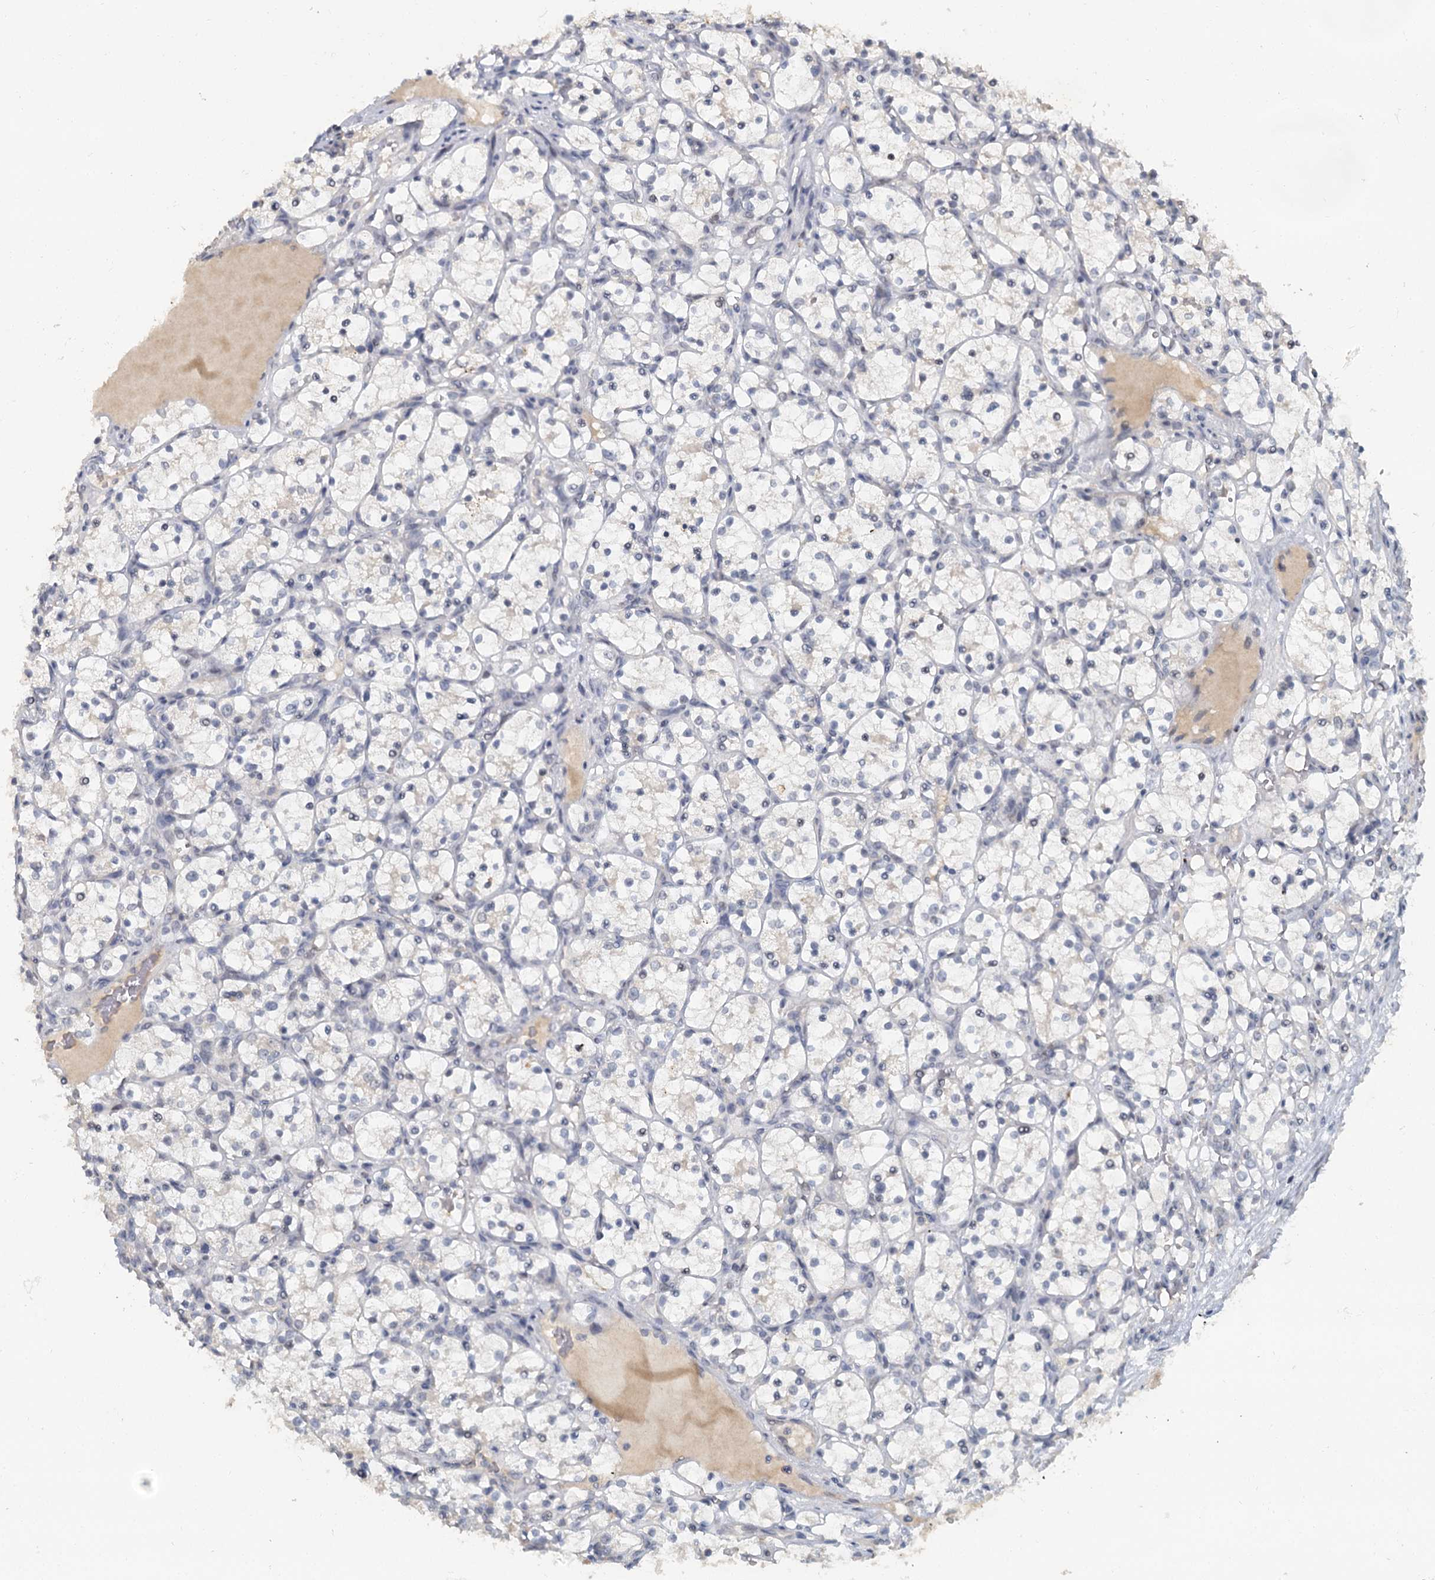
{"staining": {"intensity": "negative", "quantity": "none", "location": "none"}, "tissue": "renal cancer", "cell_type": "Tumor cells", "image_type": "cancer", "snomed": [{"axis": "morphology", "description": "Adenocarcinoma, NOS"}, {"axis": "topography", "description": "Kidney"}], "caption": "Protein analysis of renal cancer displays no significant expression in tumor cells.", "gene": "MUCL1", "patient": {"sex": "female", "age": 69}}